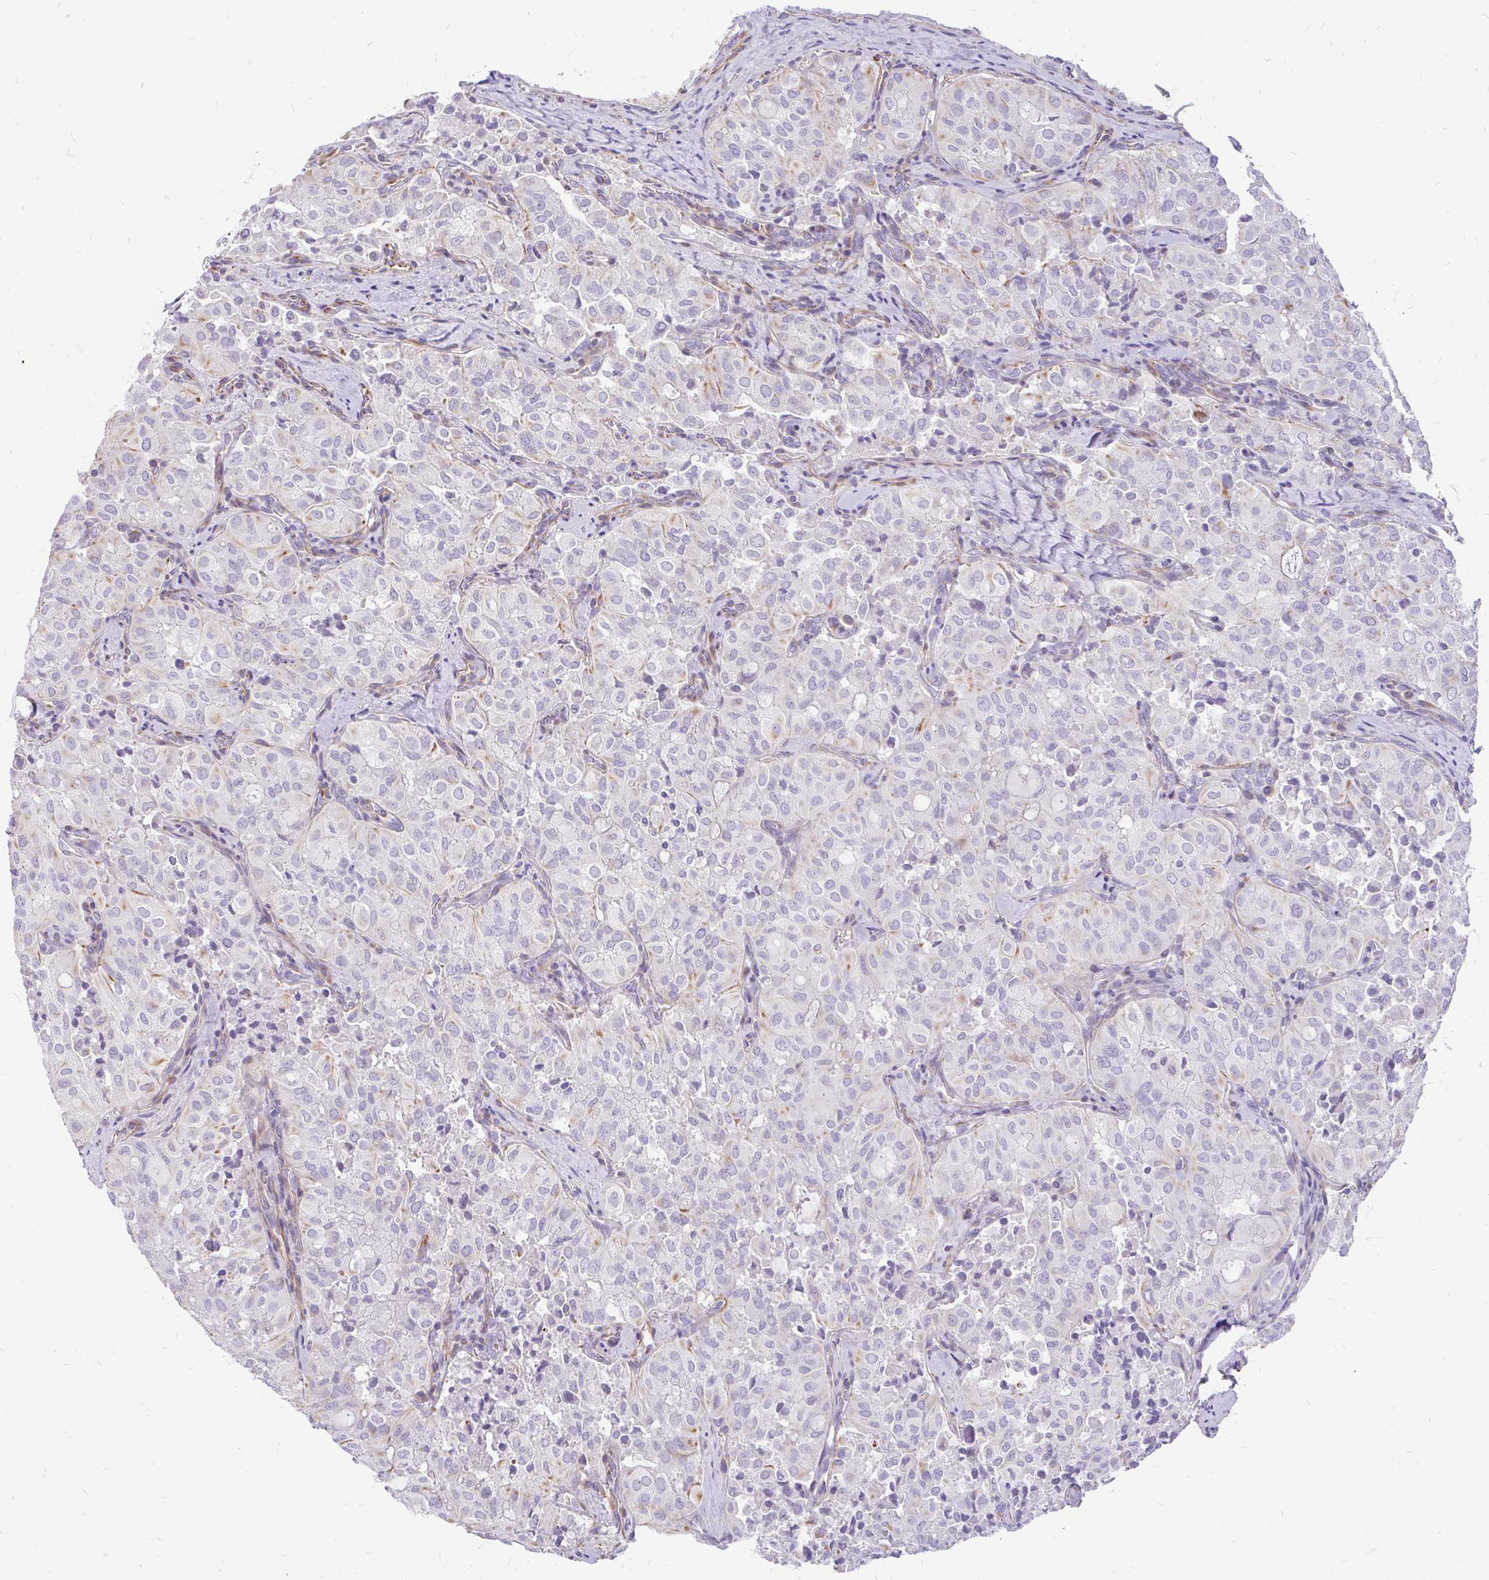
{"staining": {"intensity": "weak", "quantity": "<25%", "location": "cytoplasmic/membranous"}, "tissue": "thyroid cancer", "cell_type": "Tumor cells", "image_type": "cancer", "snomed": [{"axis": "morphology", "description": "Follicular adenoma carcinoma, NOS"}, {"axis": "topography", "description": "Thyroid gland"}], "caption": "A micrograph of human follicular adenoma carcinoma (thyroid) is negative for staining in tumor cells.", "gene": "FAM83C", "patient": {"sex": "male", "age": 75}}